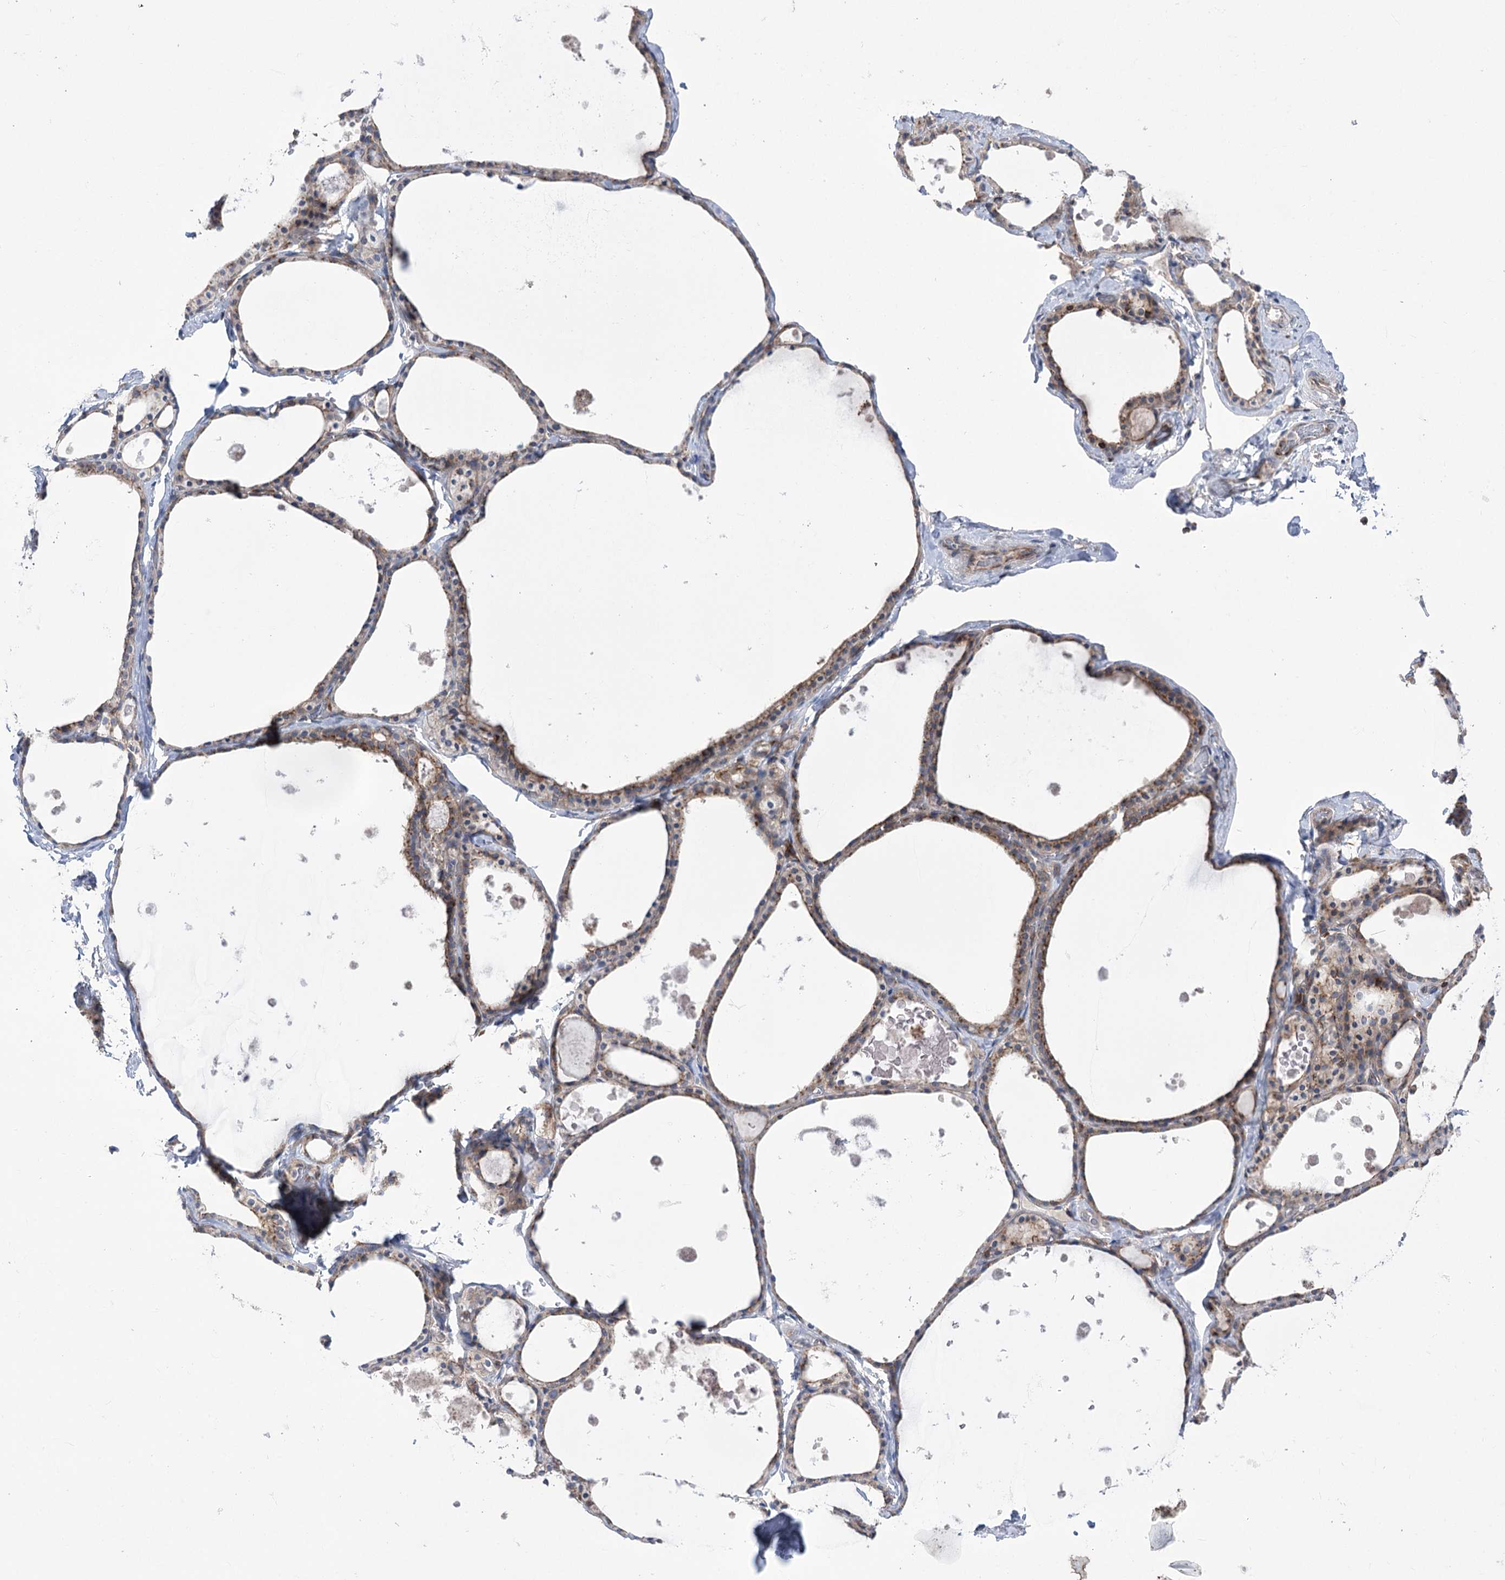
{"staining": {"intensity": "weak", "quantity": ">75%", "location": "cytoplasmic/membranous"}, "tissue": "thyroid gland", "cell_type": "Glandular cells", "image_type": "normal", "snomed": [{"axis": "morphology", "description": "Normal tissue, NOS"}, {"axis": "topography", "description": "Thyroid gland"}], "caption": "DAB immunohistochemical staining of unremarkable human thyroid gland exhibits weak cytoplasmic/membranous protein positivity in about >75% of glandular cells. The staining was performed using DAB to visualize the protein expression in brown, while the nuclei were stained in blue with hematoxylin (Magnification: 20x).", "gene": "ZNF622", "patient": {"sex": "male", "age": 56}}